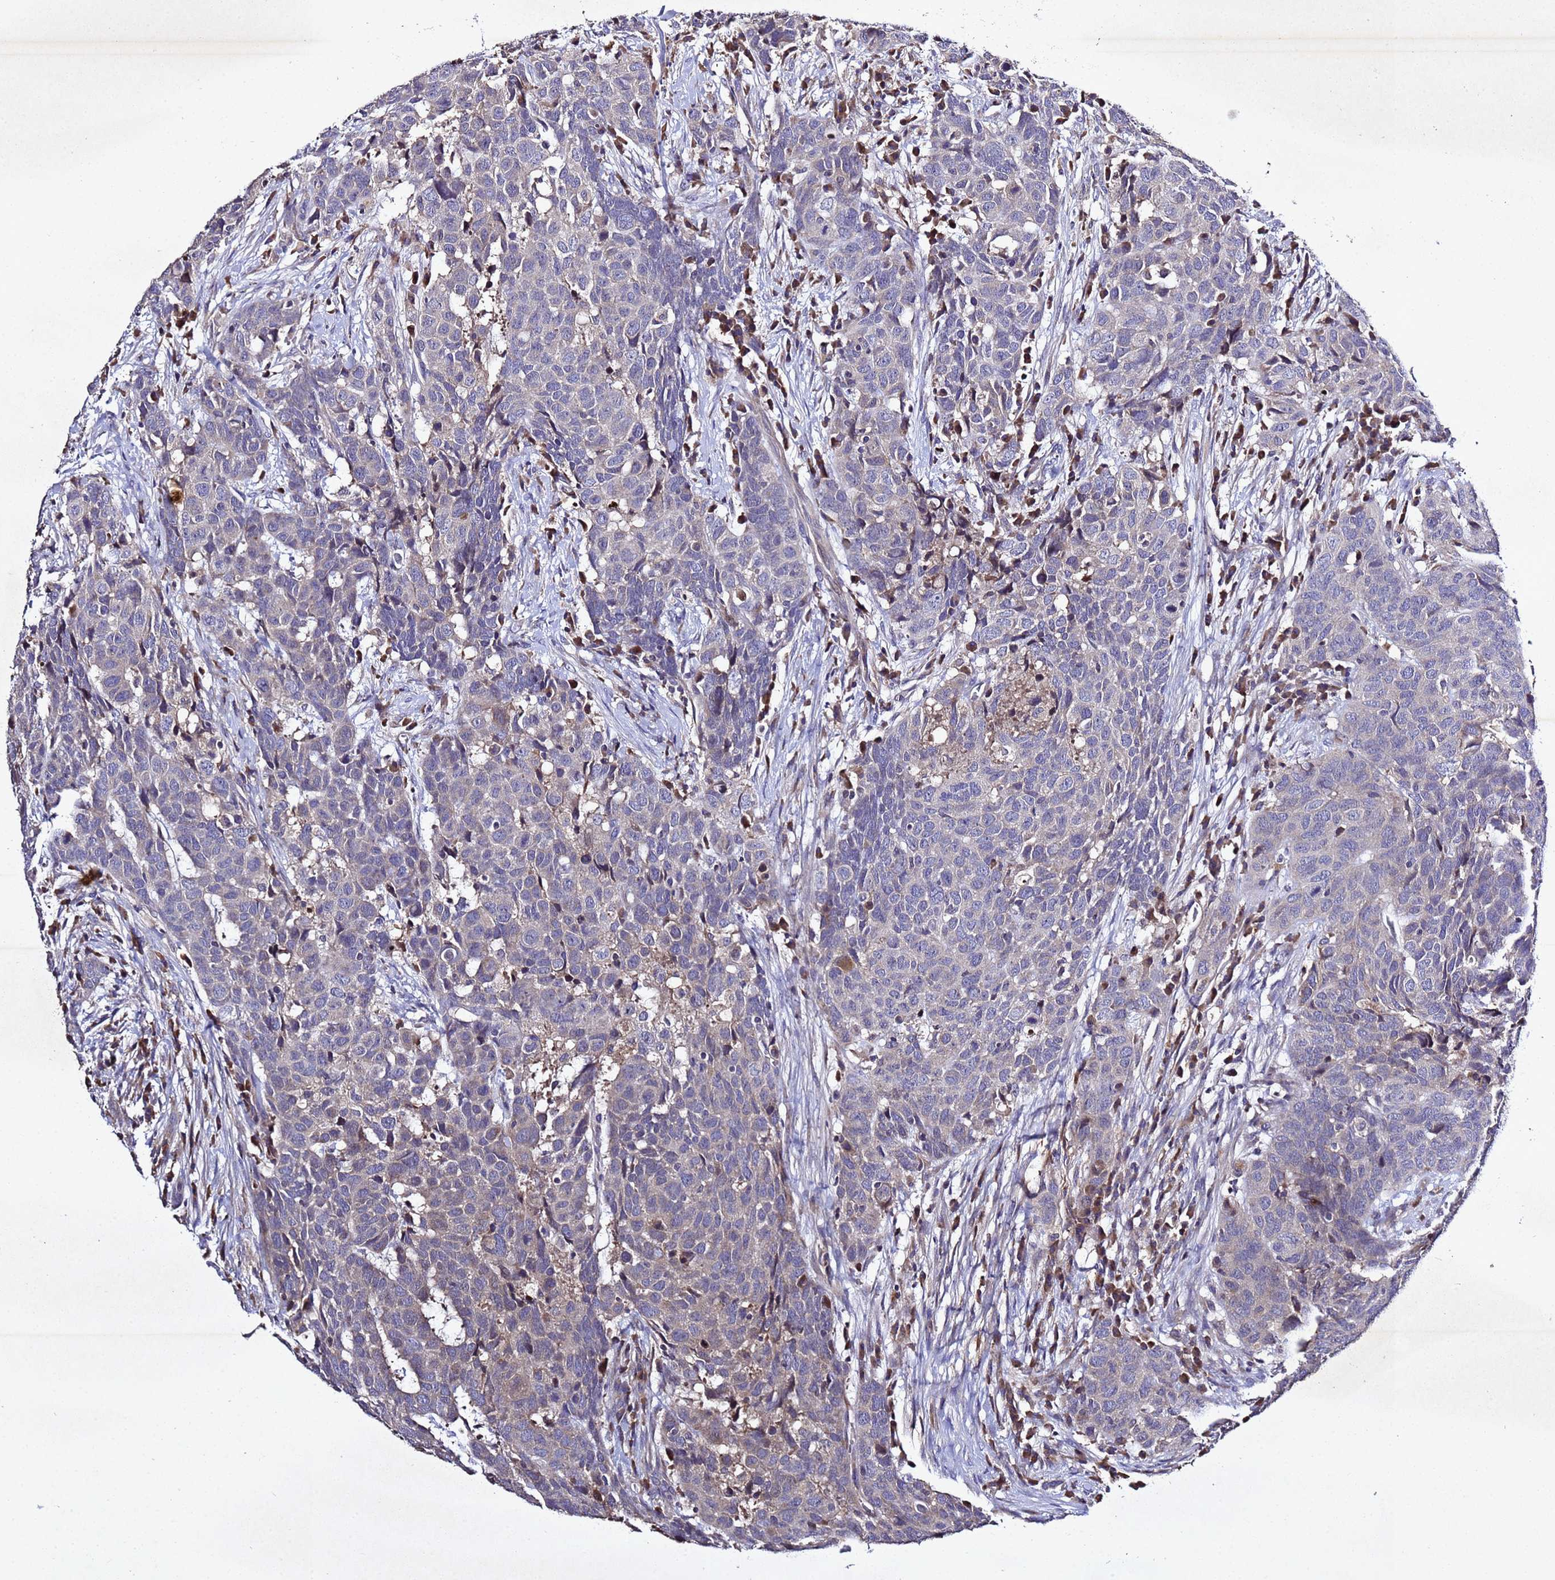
{"staining": {"intensity": "negative", "quantity": "none", "location": "none"}, "tissue": "head and neck cancer", "cell_type": "Tumor cells", "image_type": "cancer", "snomed": [{"axis": "morphology", "description": "Squamous cell carcinoma, NOS"}, {"axis": "topography", "description": "Head-Neck"}], "caption": "Immunohistochemical staining of human head and neck cancer shows no significant positivity in tumor cells.", "gene": "SV2B", "patient": {"sex": "male", "age": 66}}